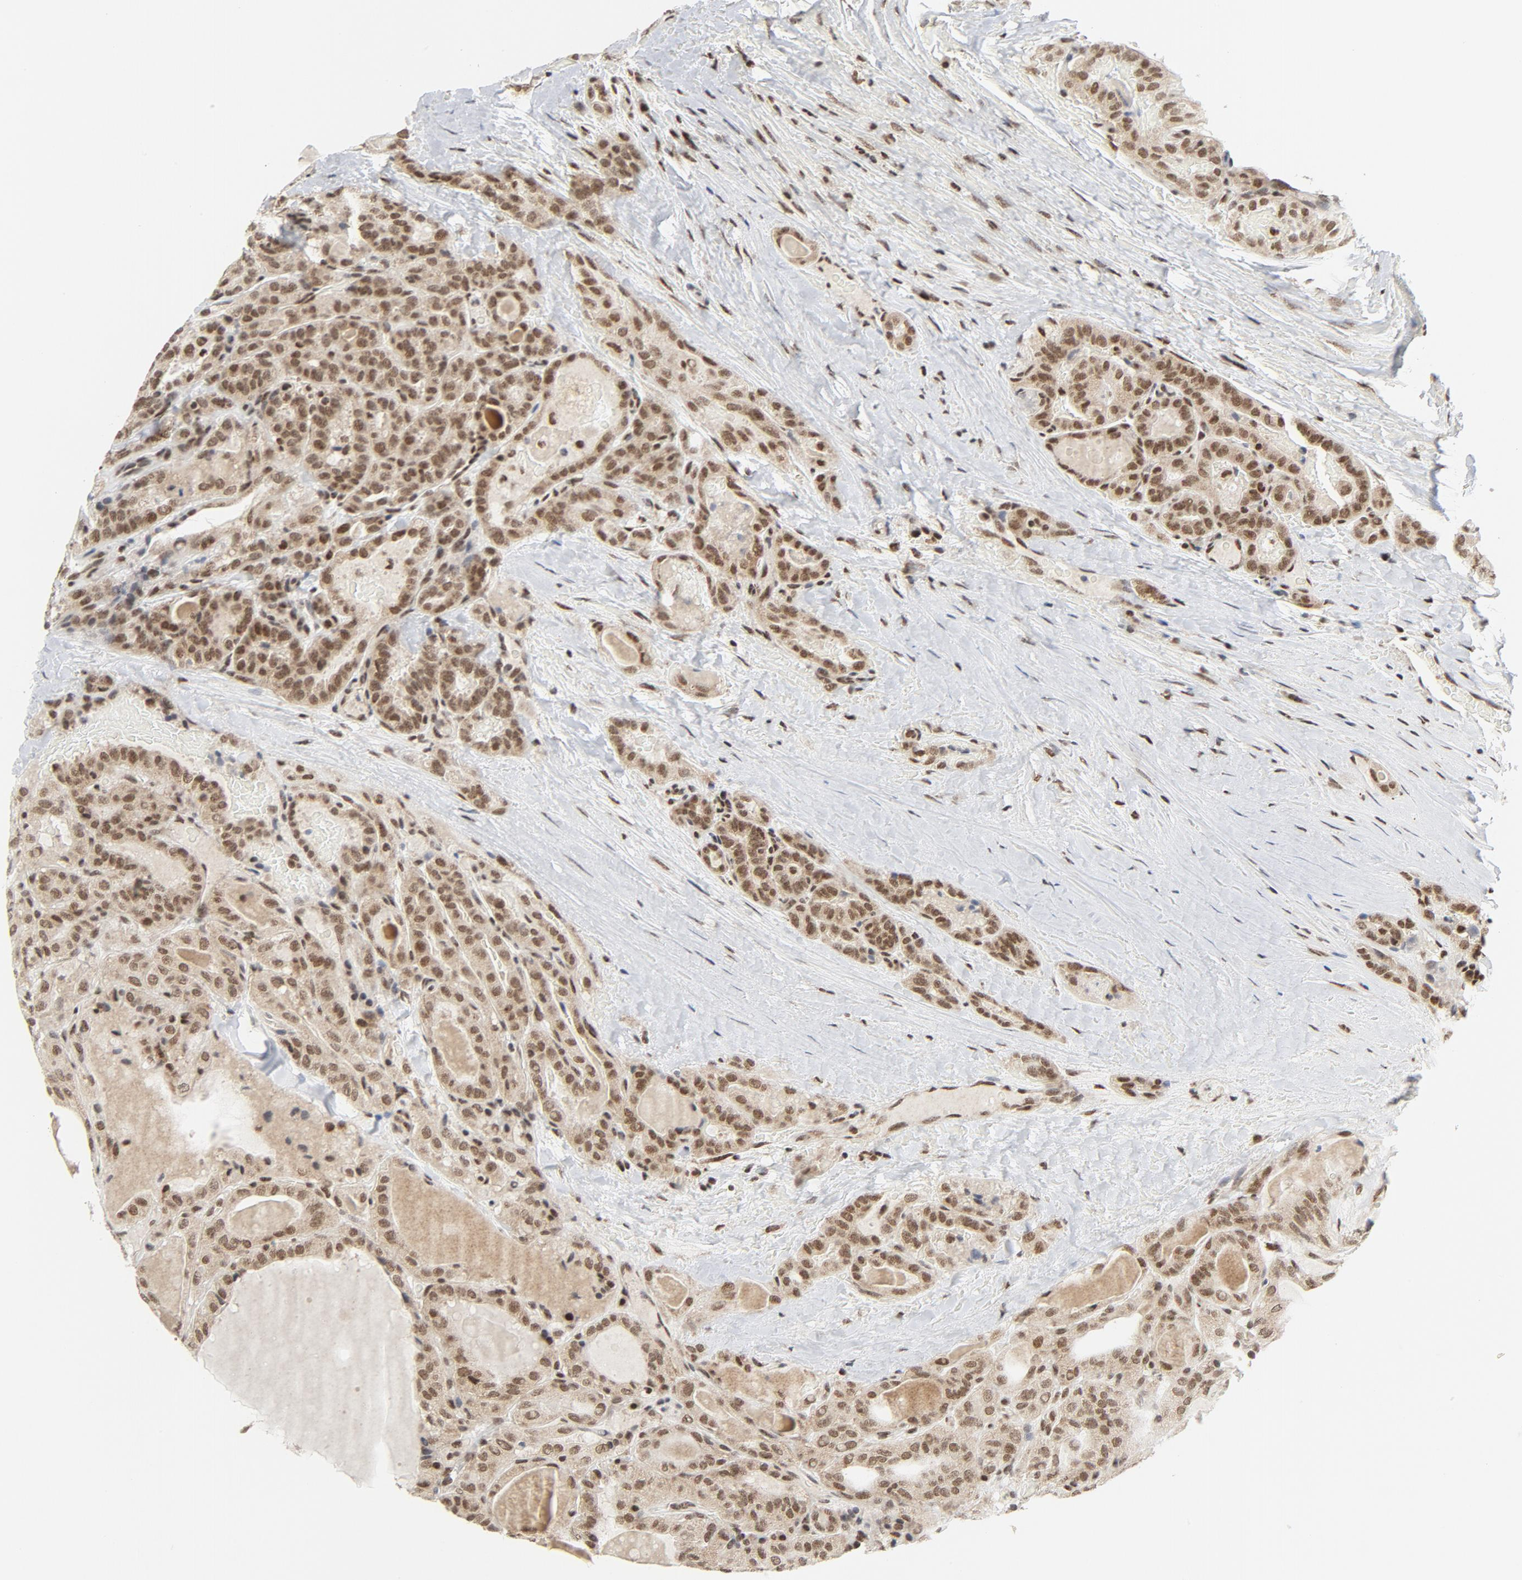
{"staining": {"intensity": "moderate", "quantity": ">75%", "location": "nuclear"}, "tissue": "thyroid cancer", "cell_type": "Tumor cells", "image_type": "cancer", "snomed": [{"axis": "morphology", "description": "Papillary adenocarcinoma, NOS"}, {"axis": "topography", "description": "Thyroid gland"}], "caption": "Thyroid cancer stained for a protein displays moderate nuclear positivity in tumor cells.", "gene": "ERCC1", "patient": {"sex": "male", "age": 77}}